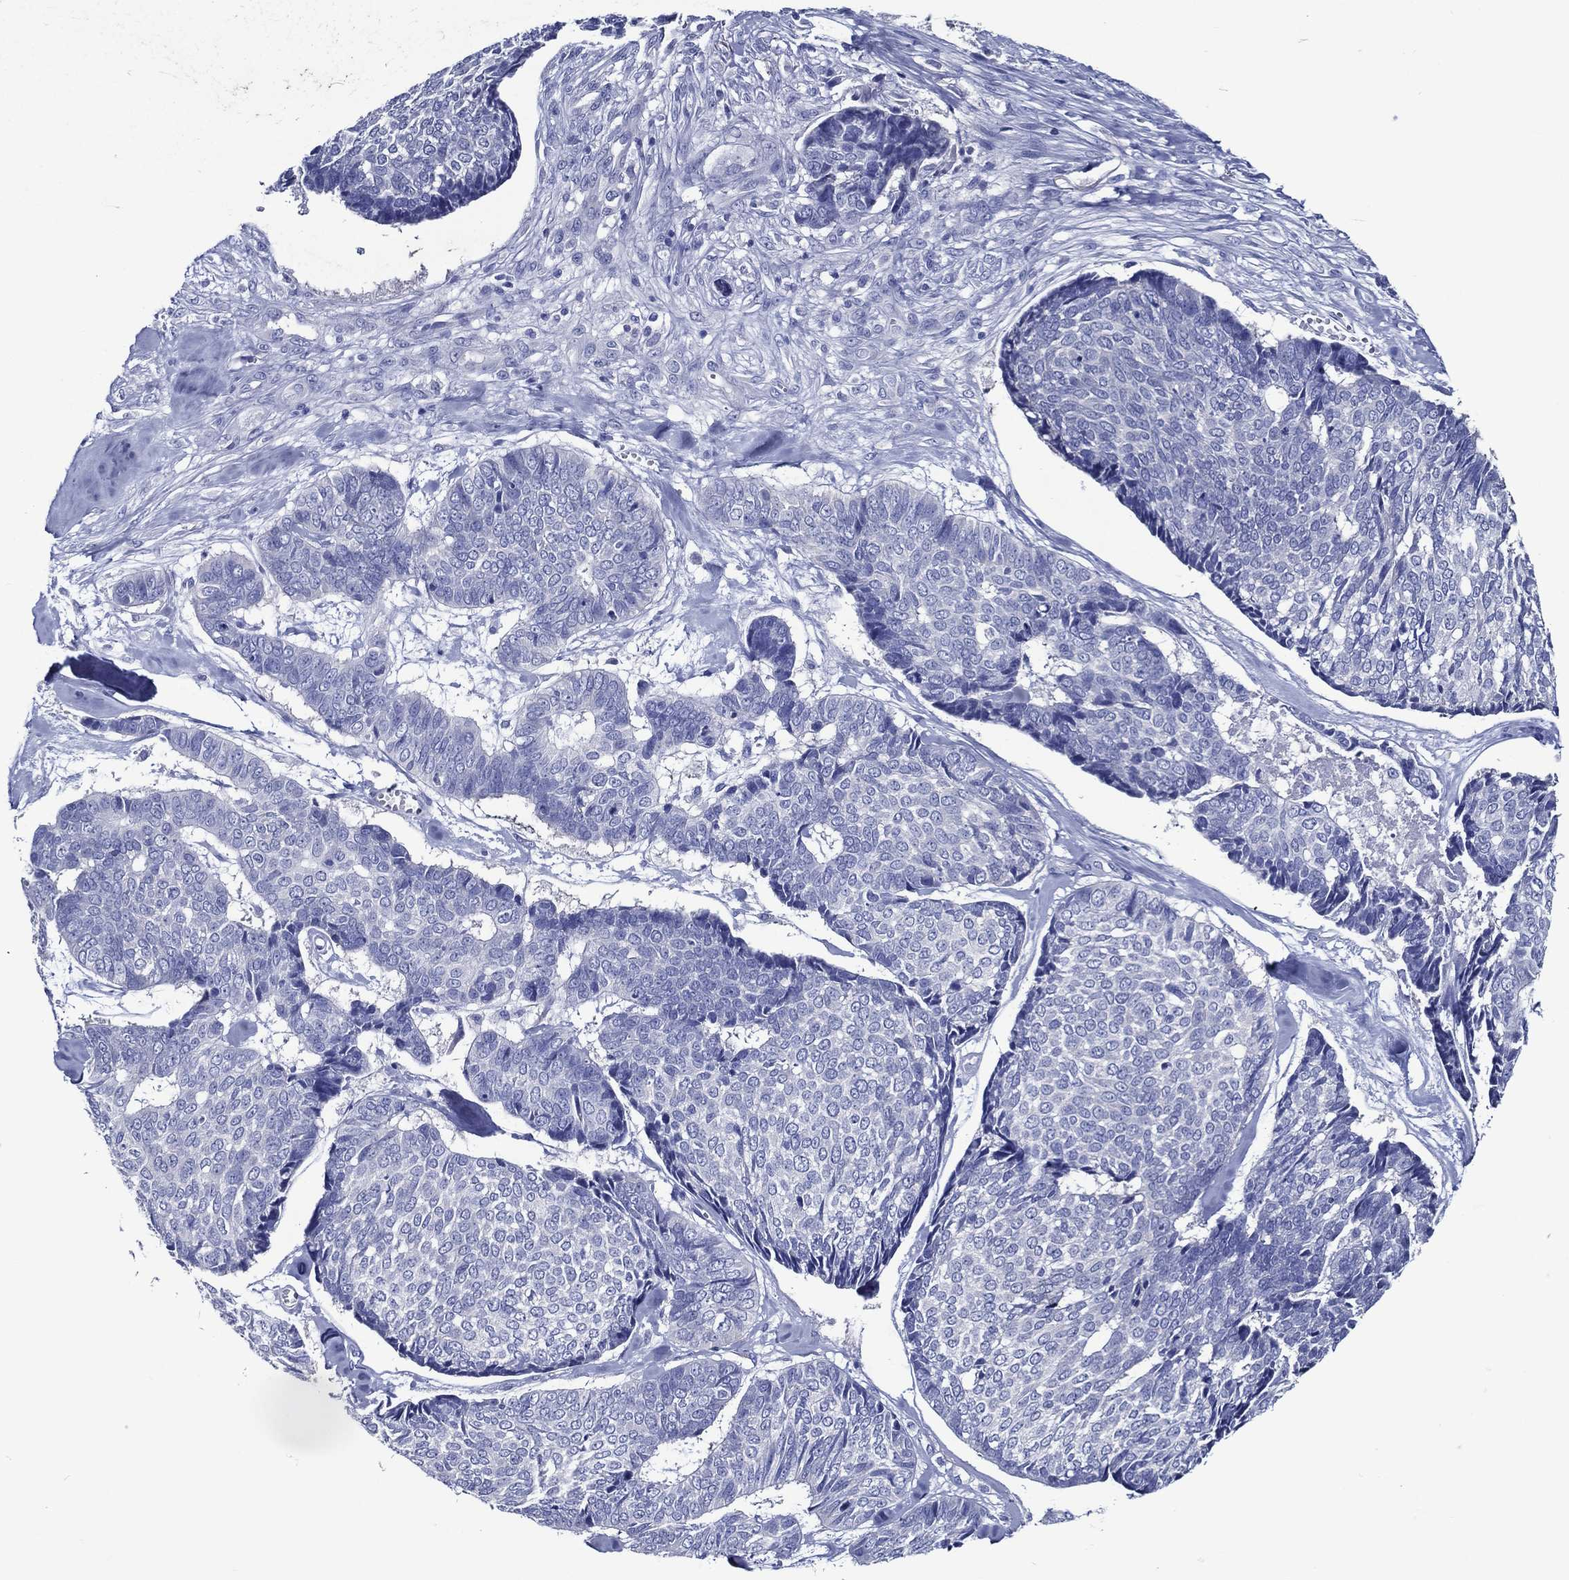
{"staining": {"intensity": "negative", "quantity": "none", "location": "none"}, "tissue": "skin cancer", "cell_type": "Tumor cells", "image_type": "cancer", "snomed": [{"axis": "morphology", "description": "Basal cell carcinoma"}, {"axis": "topography", "description": "Skin"}], "caption": "A high-resolution image shows immunohistochemistry staining of basal cell carcinoma (skin), which demonstrates no significant expression in tumor cells.", "gene": "ACE2", "patient": {"sex": "male", "age": 86}}